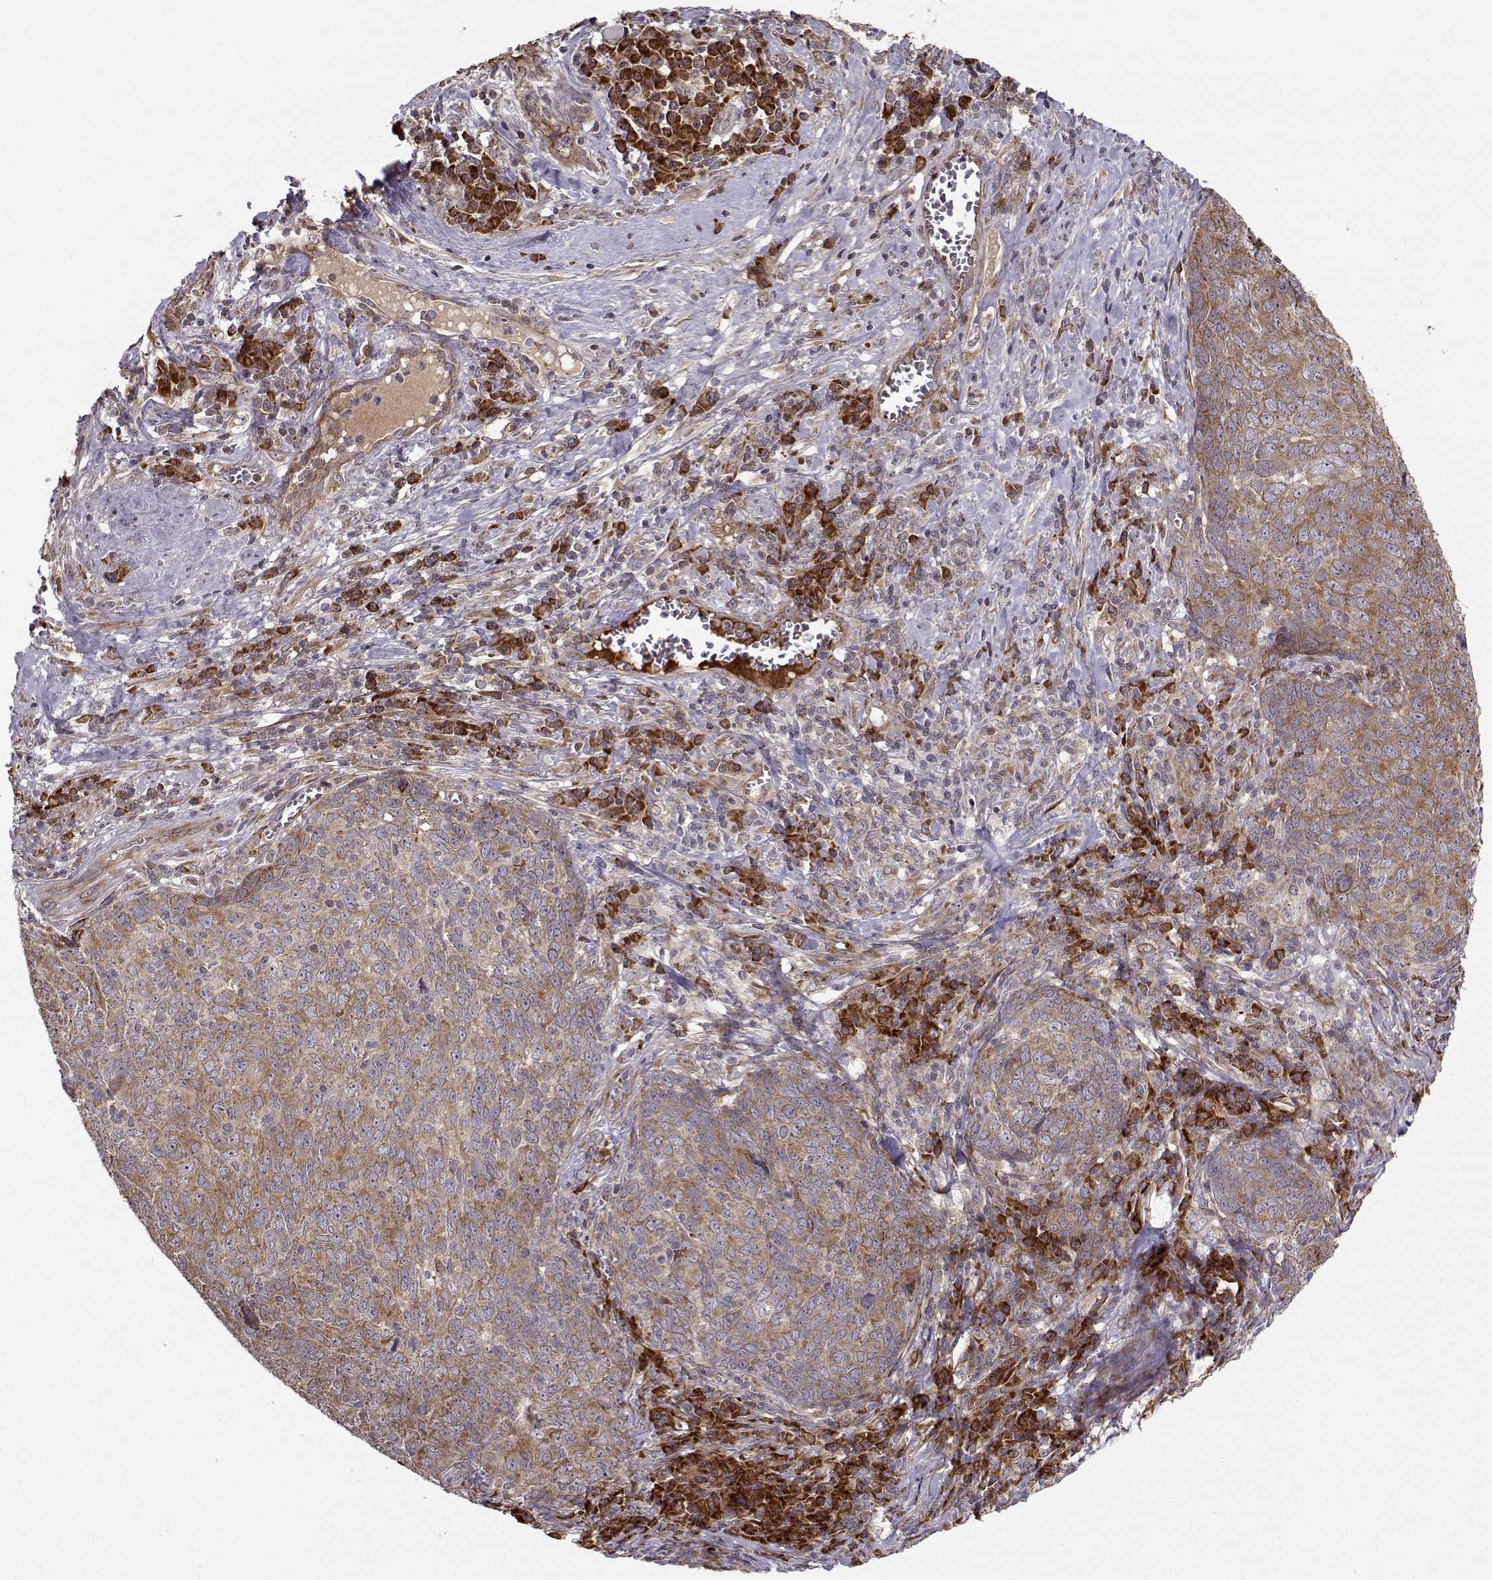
{"staining": {"intensity": "moderate", "quantity": ">75%", "location": "cytoplasmic/membranous"}, "tissue": "skin cancer", "cell_type": "Tumor cells", "image_type": "cancer", "snomed": [{"axis": "morphology", "description": "Squamous cell carcinoma, NOS"}, {"axis": "topography", "description": "Skin"}, {"axis": "topography", "description": "Anal"}], "caption": "Squamous cell carcinoma (skin) was stained to show a protein in brown. There is medium levels of moderate cytoplasmic/membranous staining in about >75% of tumor cells.", "gene": "RPL31", "patient": {"sex": "female", "age": 51}}